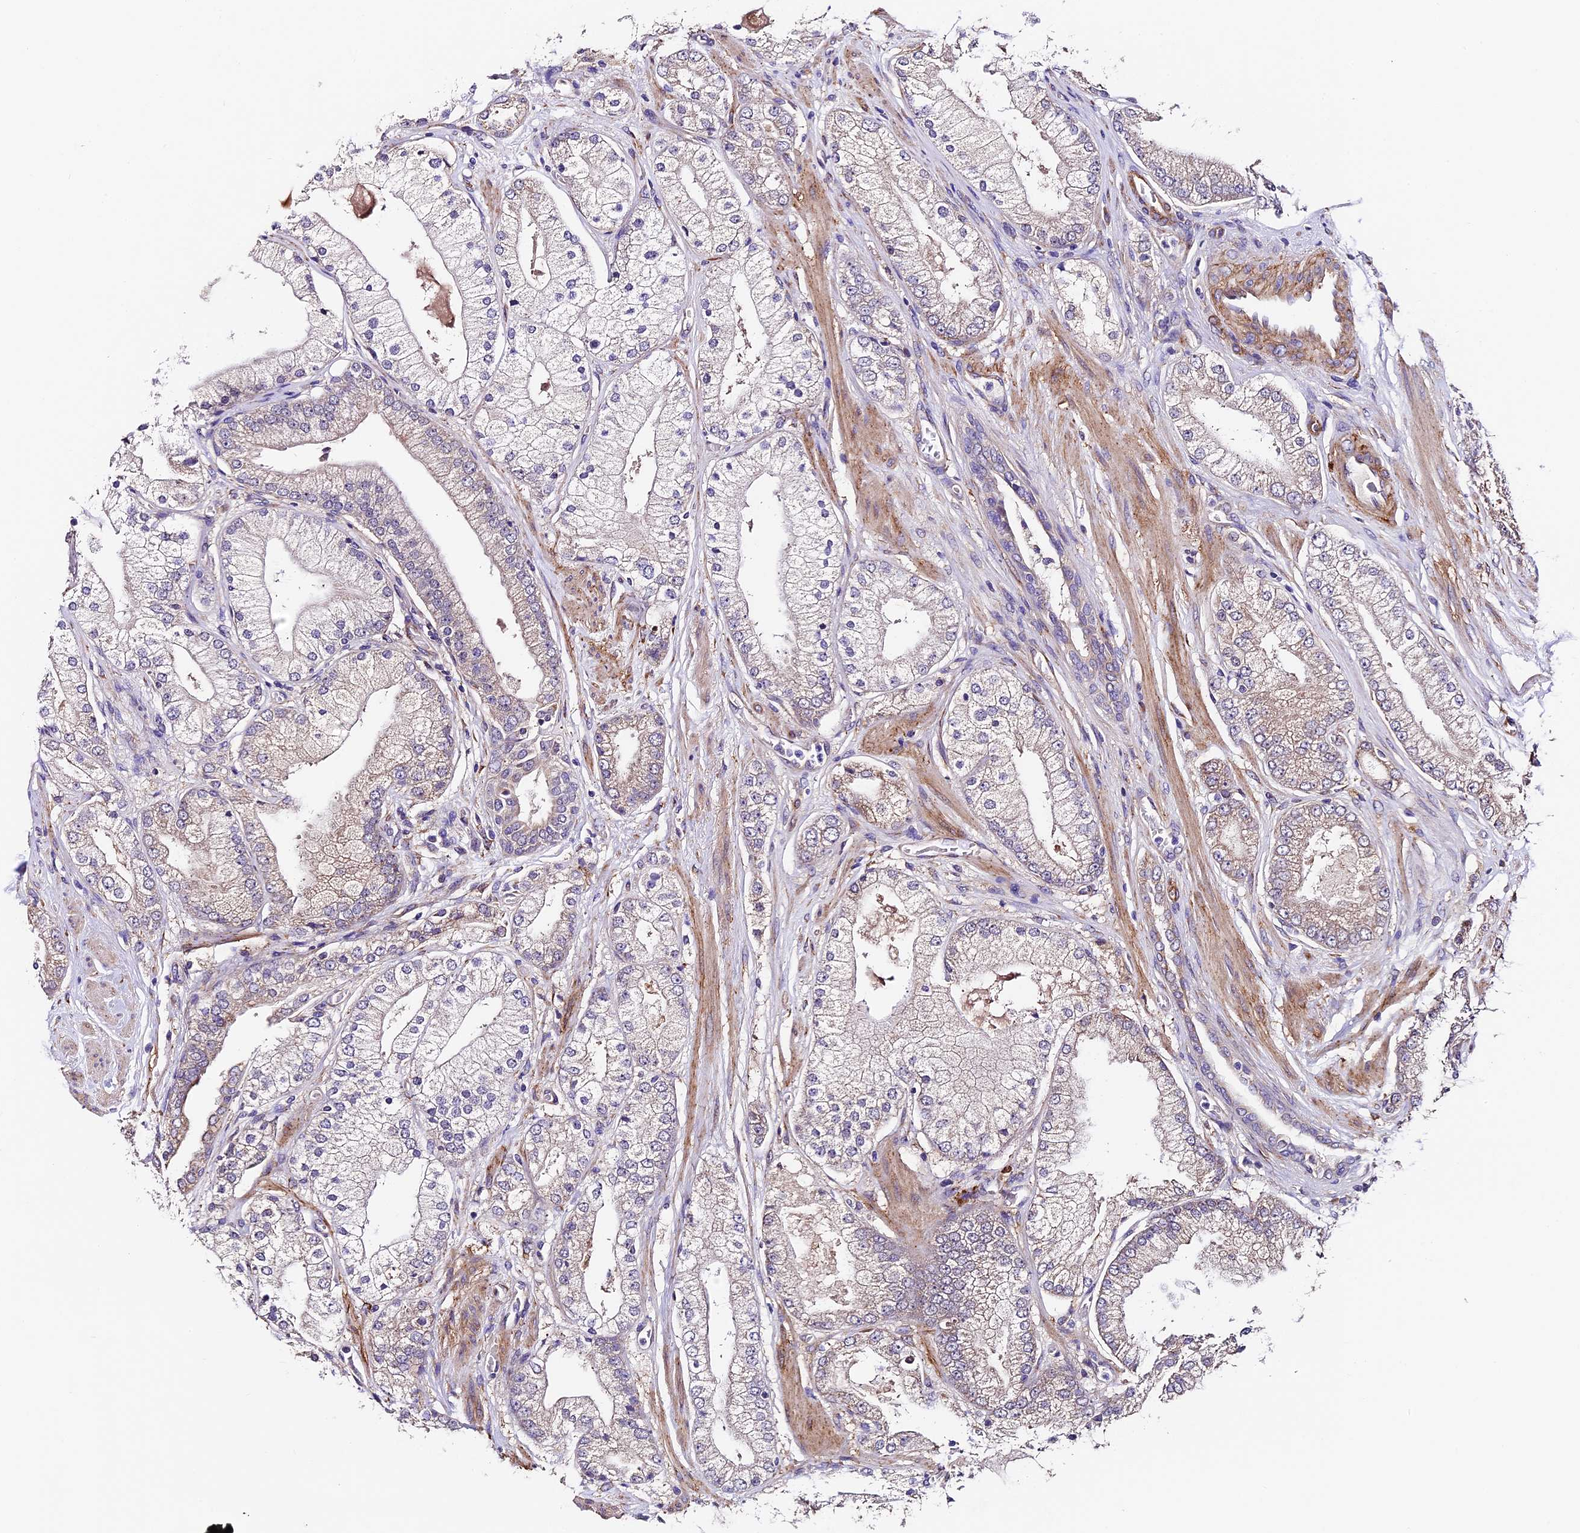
{"staining": {"intensity": "negative", "quantity": "none", "location": "none"}, "tissue": "prostate cancer", "cell_type": "Tumor cells", "image_type": "cancer", "snomed": [{"axis": "morphology", "description": "Adenocarcinoma, High grade"}, {"axis": "topography", "description": "Prostate"}], "caption": "An image of human adenocarcinoma (high-grade) (prostate) is negative for staining in tumor cells.", "gene": "LSM7", "patient": {"sex": "male", "age": 58}}